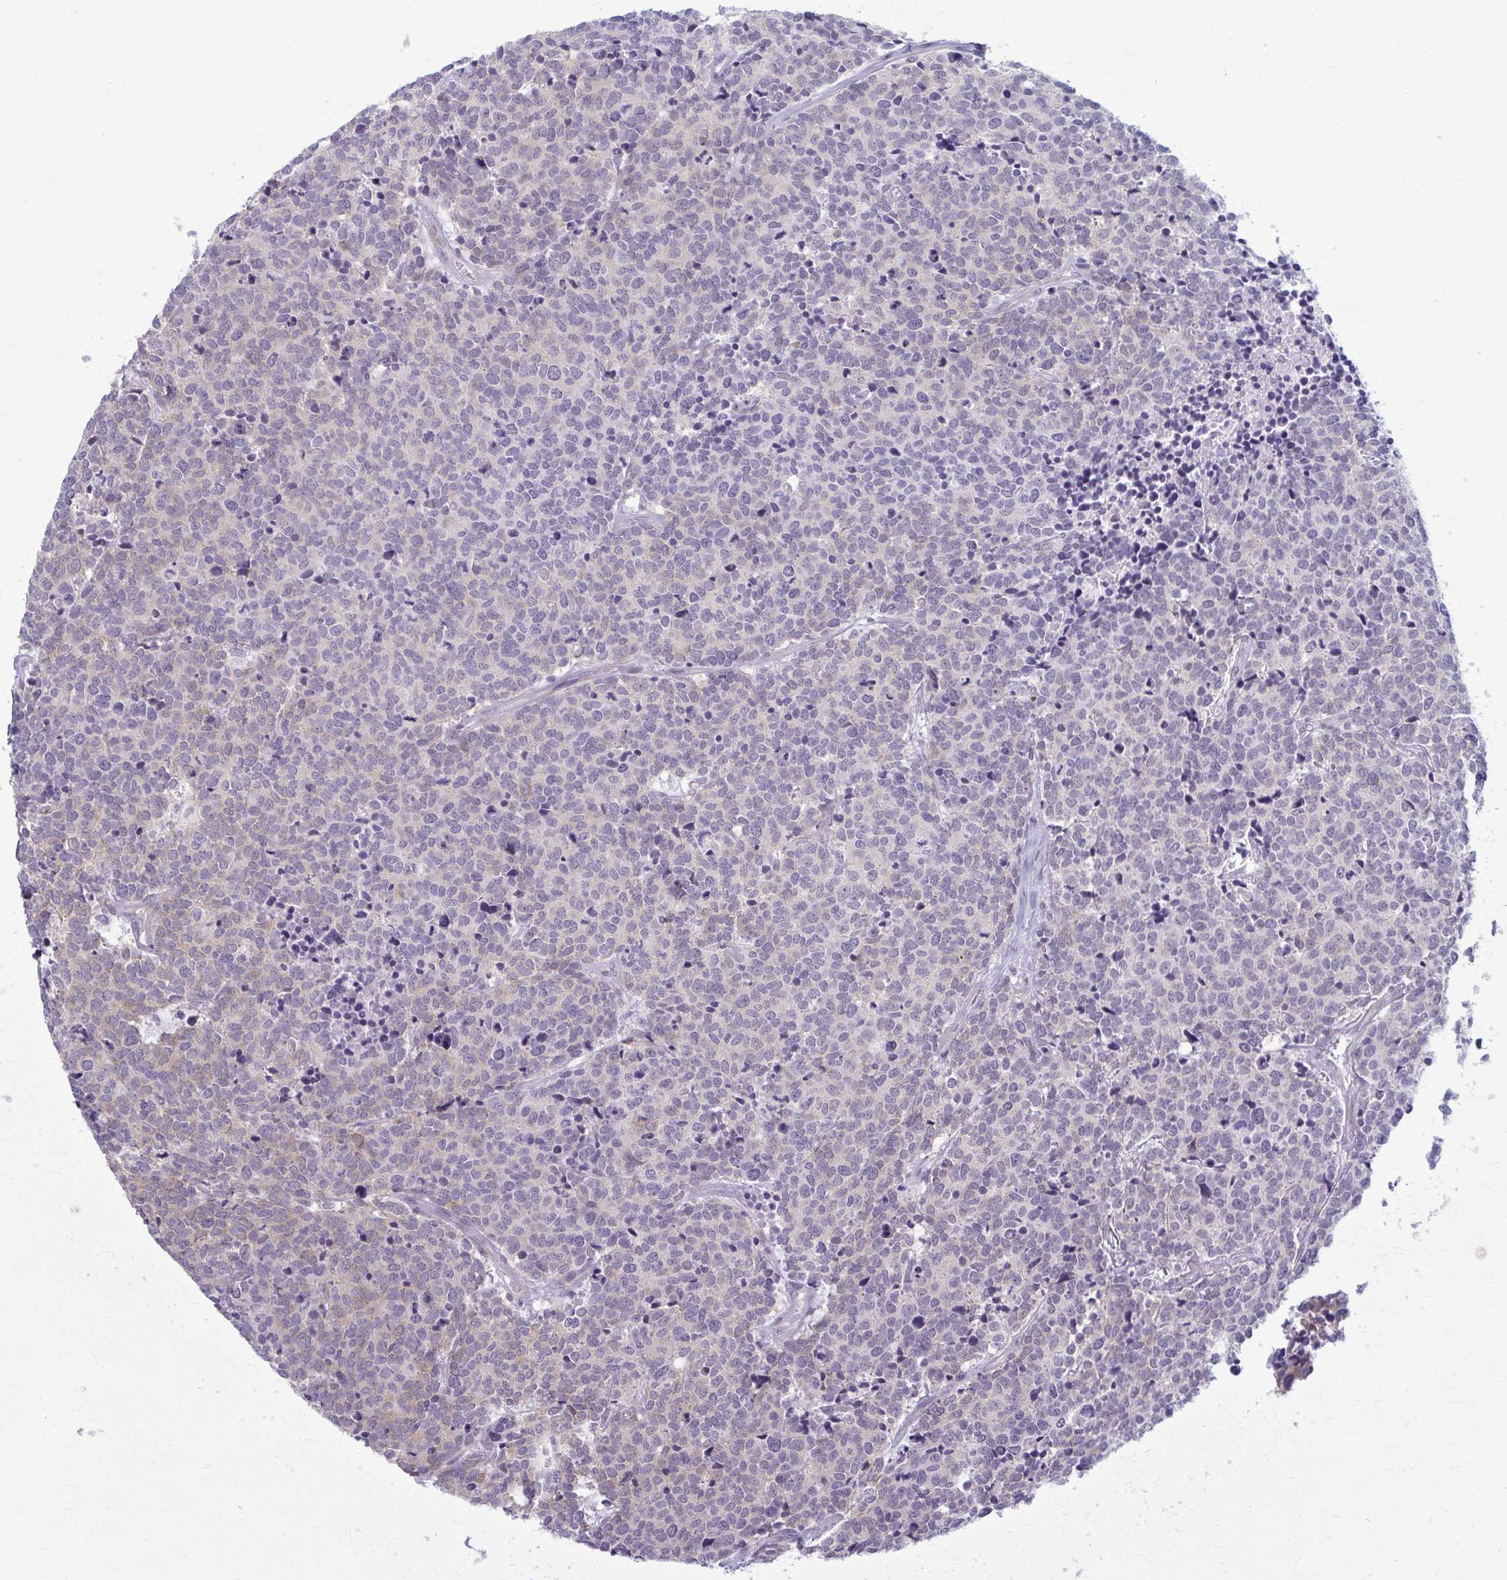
{"staining": {"intensity": "negative", "quantity": "none", "location": "none"}, "tissue": "carcinoid", "cell_type": "Tumor cells", "image_type": "cancer", "snomed": [{"axis": "morphology", "description": "Carcinoid, malignant, NOS"}, {"axis": "topography", "description": "Skin"}], "caption": "Immunohistochemical staining of carcinoid shows no significant staining in tumor cells. (Immunohistochemistry (ihc), brightfield microscopy, high magnification).", "gene": "NUMBL", "patient": {"sex": "female", "age": 79}}